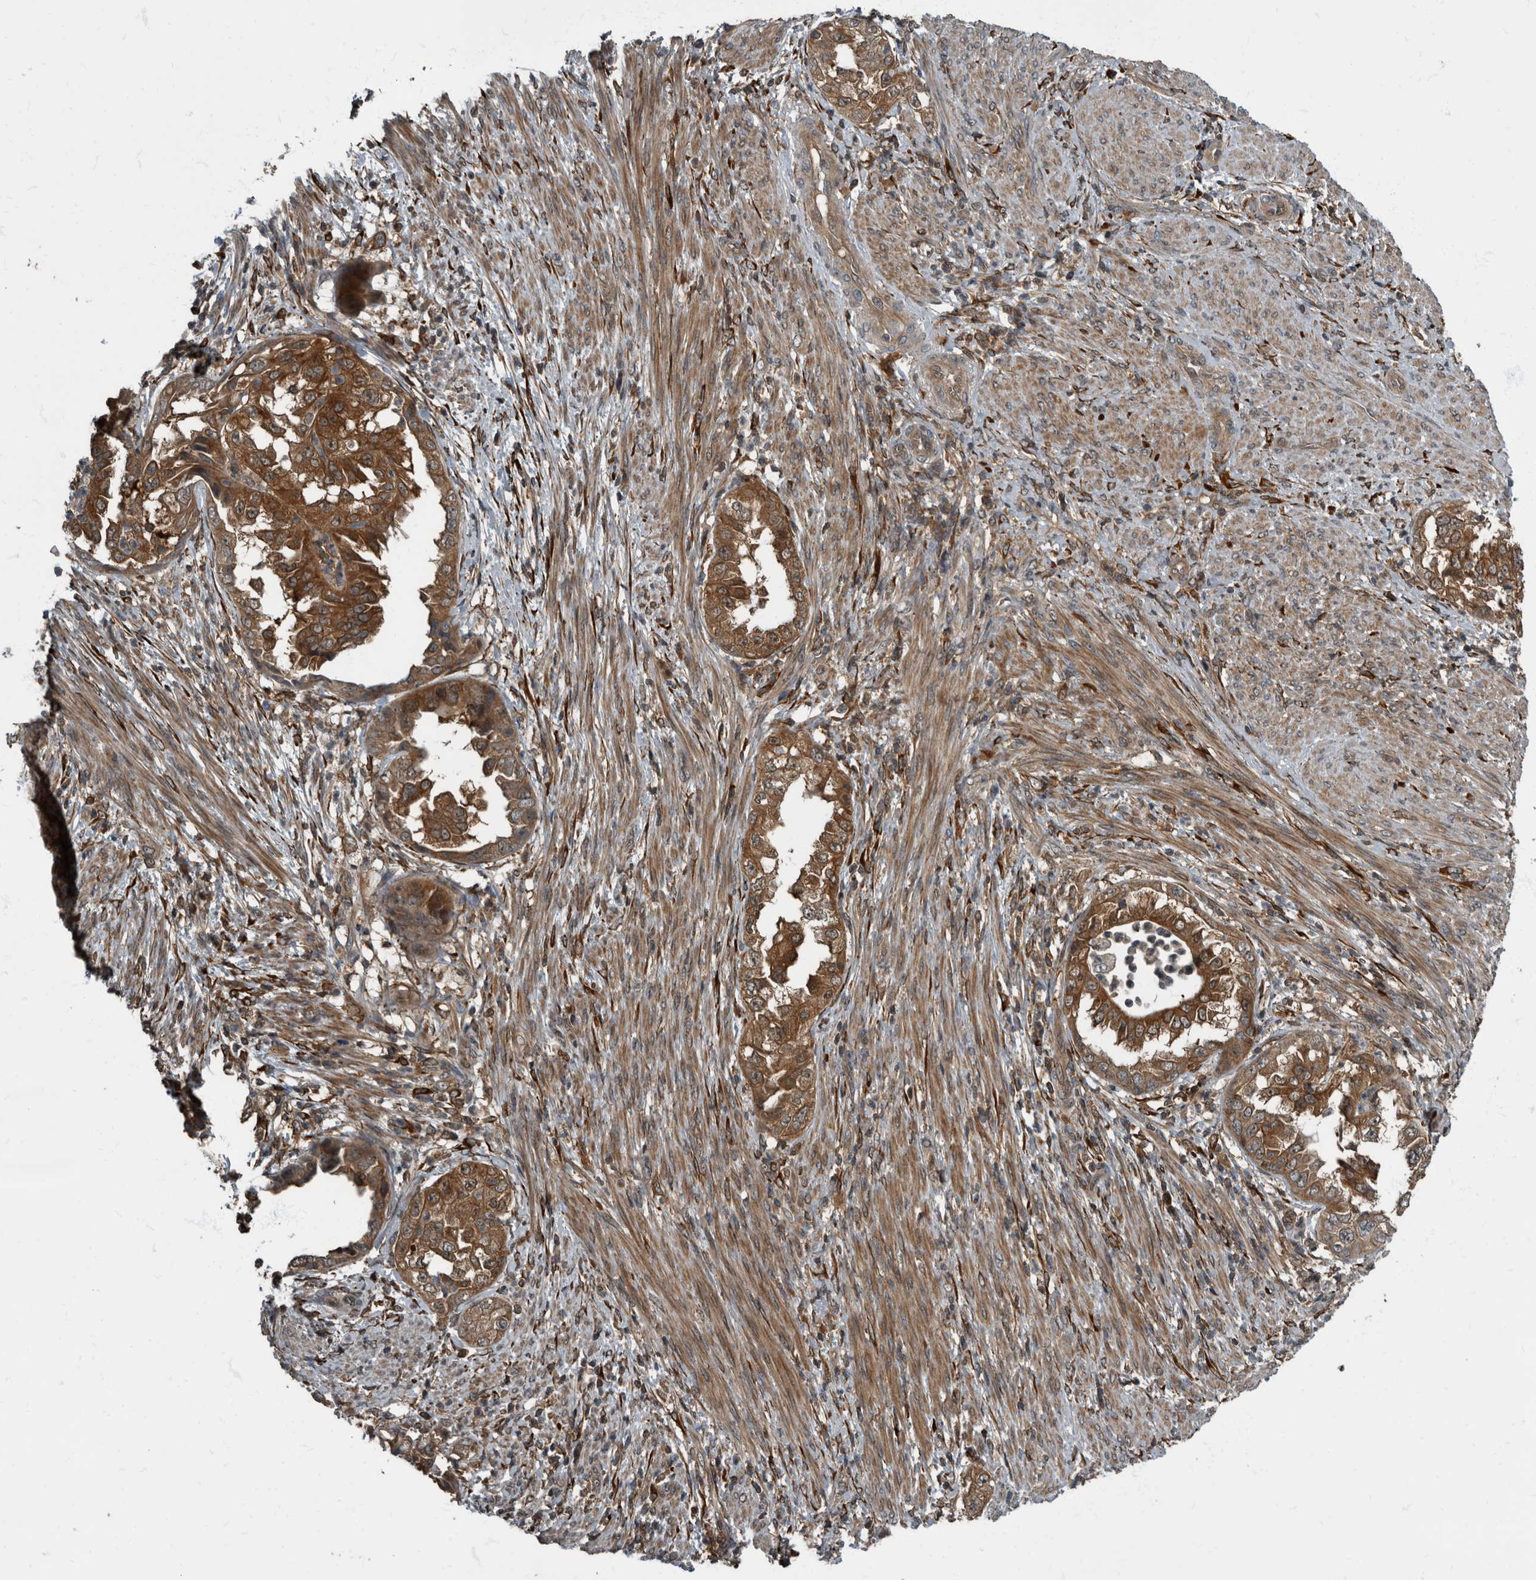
{"staining": {"intensity": "strong", "quantity": ">75%", "location": "cytoplasmic/membranous"}, "tissue": "endometrial cancer", "cell_type": "Tumor cells", "image_type": "cancer", "snomed": [{"axis": "morphology", "description": "Adenocarcinoma, NOS"}, {"axis": "topography", "description": "Endometrium"}], "caption": "Approximately >75% of tumor cells in endometrial adenocarcinoma exhibit strong cytoplasmic/membranous protein staining as visualized by brown immunohistochemical staining.", "gene": "RABGGTB", "patient": {"sex": "female", "age": 85}}